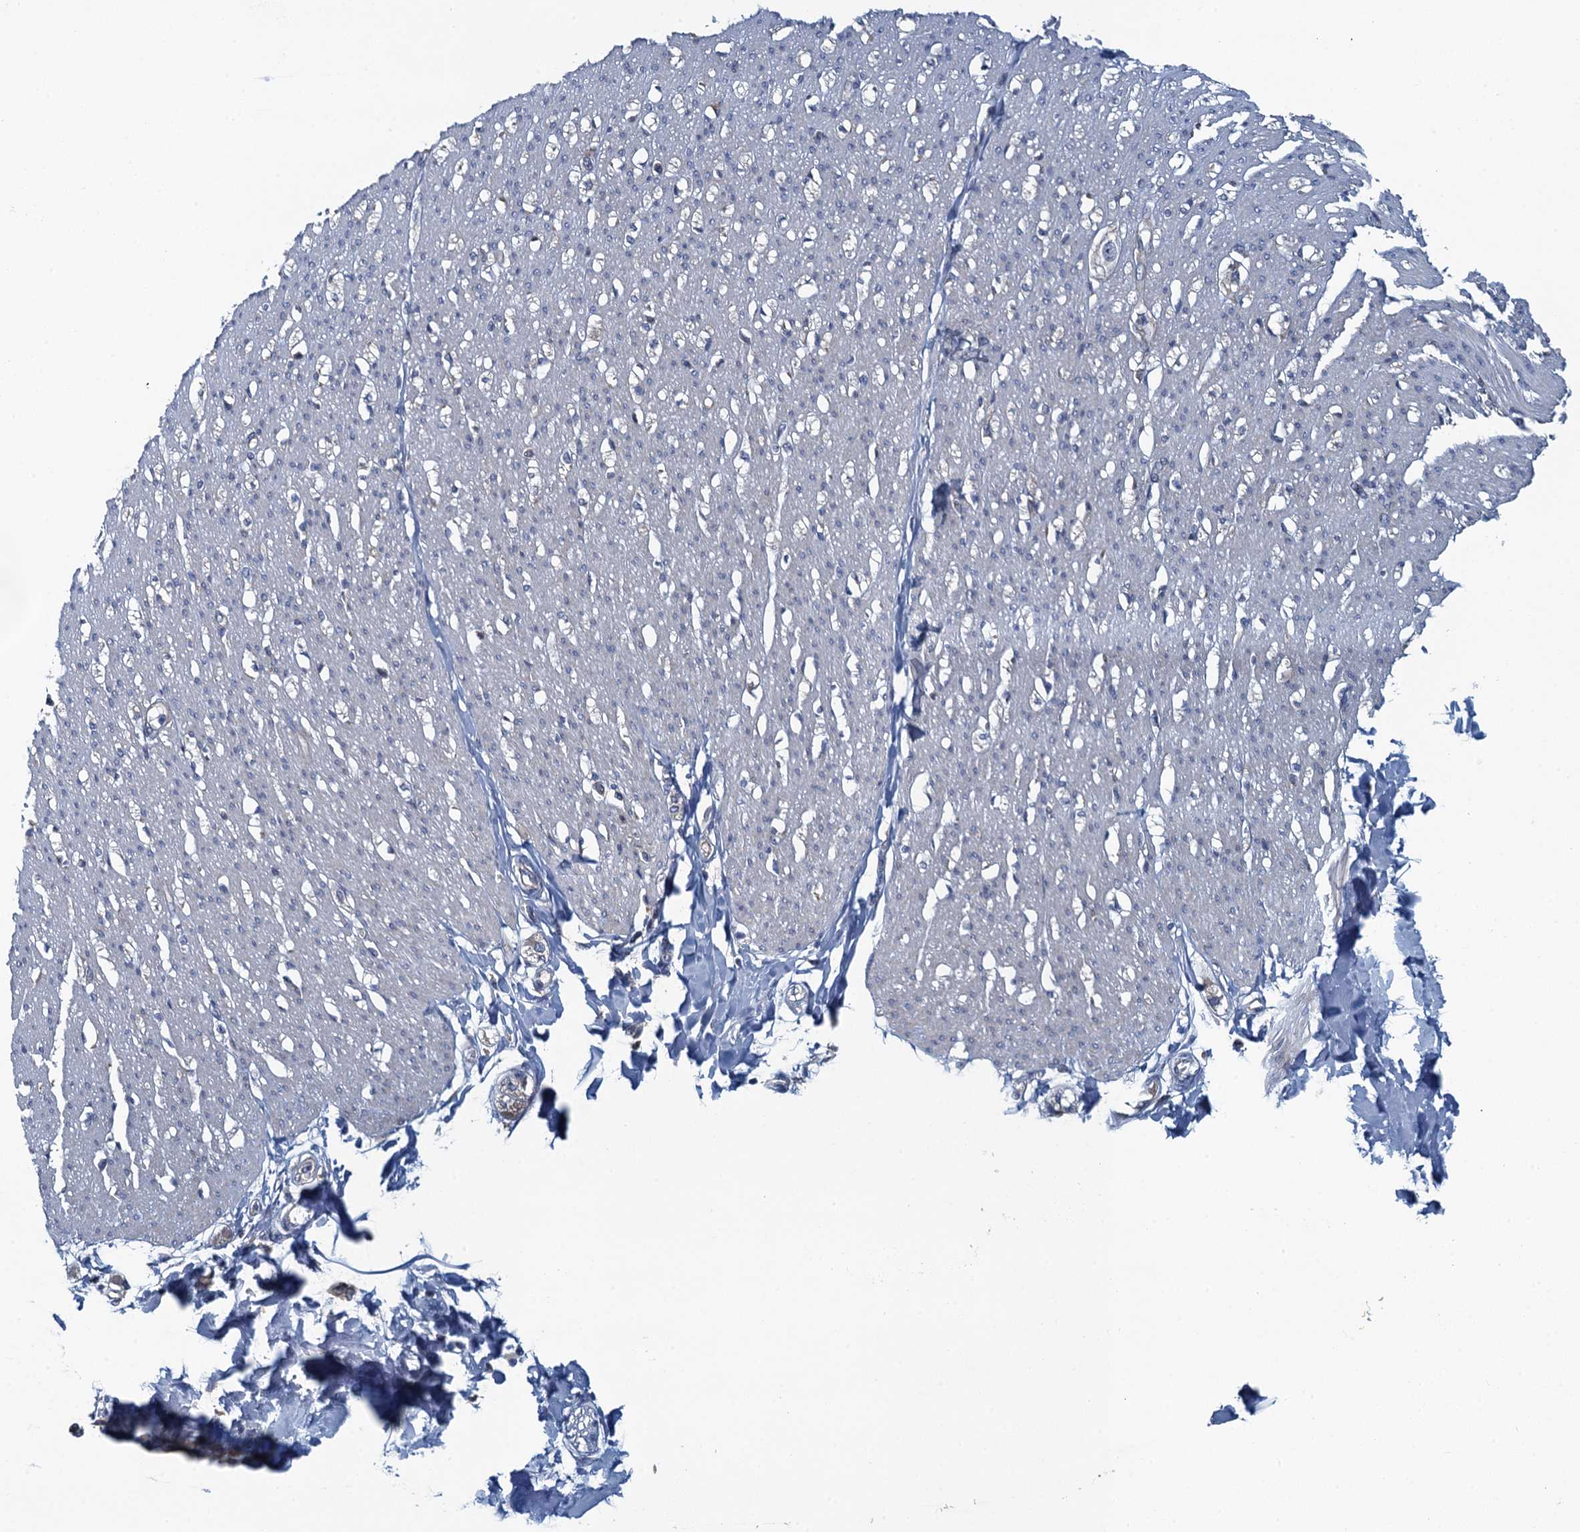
{"staining": {"intensity": "negative", "quantity": "none", "location": "none"}, "tissue": "smooth muscle", "cell_type": "Smooth muscle cells", "image_type": "normal", "snomed": [{"axis": "morphology", "description": "Normal tissue, NOS"}, {"axis": "morphology", "description": "Adenocarcinoma, NOS"}, {"axis": "topography", "description": "Colon"}, {"axis": "topography", "description": "Peripheral nerve tissue"}], "caption": "Protein analysis of benign smooth muscle exhibits no significant staining in smooth muscle cells. (Brightfield microscopy of DAB (3,3'-diaminobenzidine) immunohistochemistry at high magnification).", "gene": "NCKAP1L", "patient": {"sex": "male", "age": 14}}